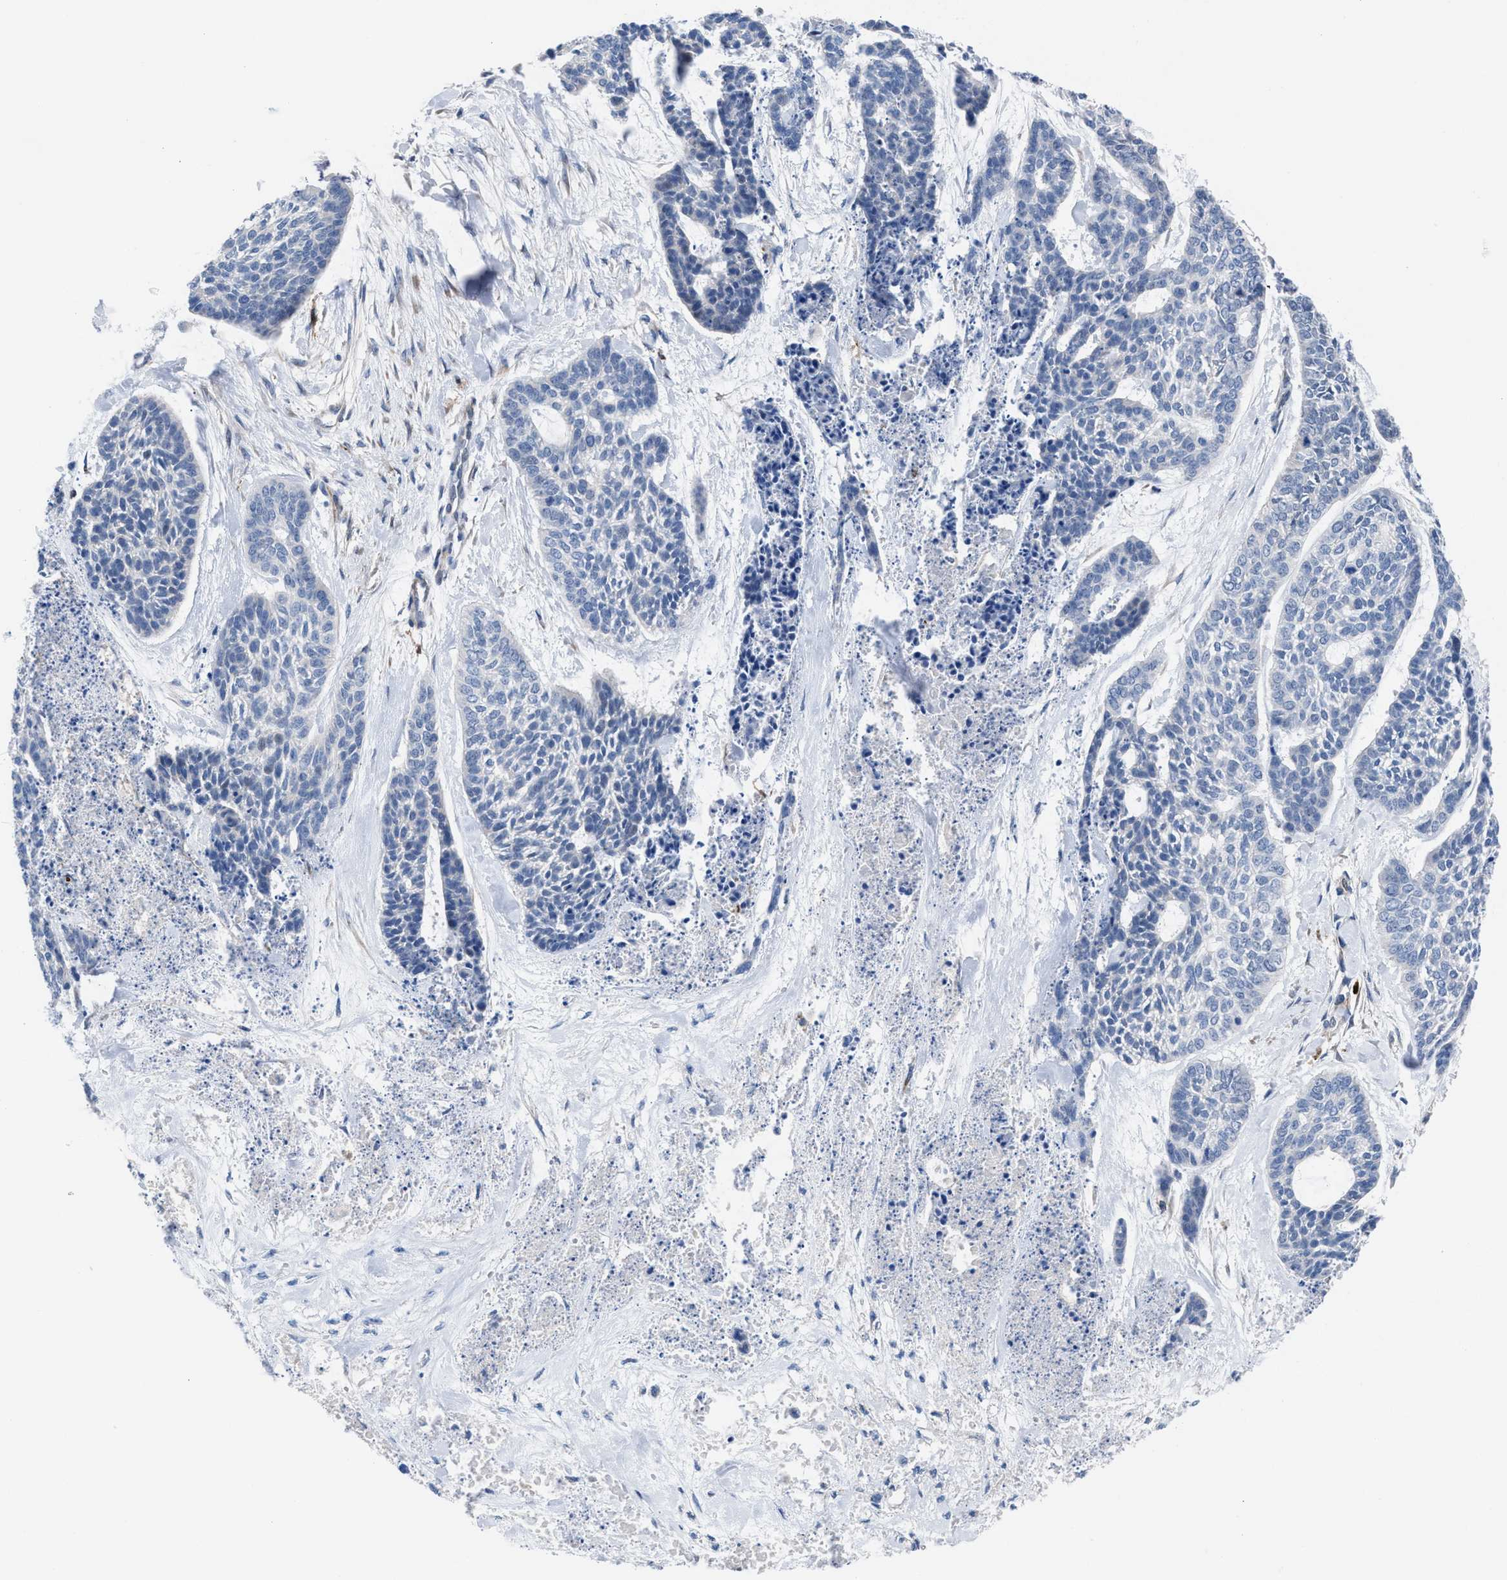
{"staining": {"intensity": "negative", "quantity": "none", "location": "none"}, "tissue": "skin cancer", "cell_type": "Tumor cells", "image_type": "cancer", "snomed": [{"axis": "morphology", "description": "Basal cell carcinoma"}, {"axis": "topography", "description": "Skin"}], "caption": "An image of skin cancer stained for a protein displays no brown staining in tumor cells. (DAB immunohistochemistry (IHC) with hematoxylin counter stain).", "gene": "SLC47A1", "patient": {"sex": "female", "age": 64}}